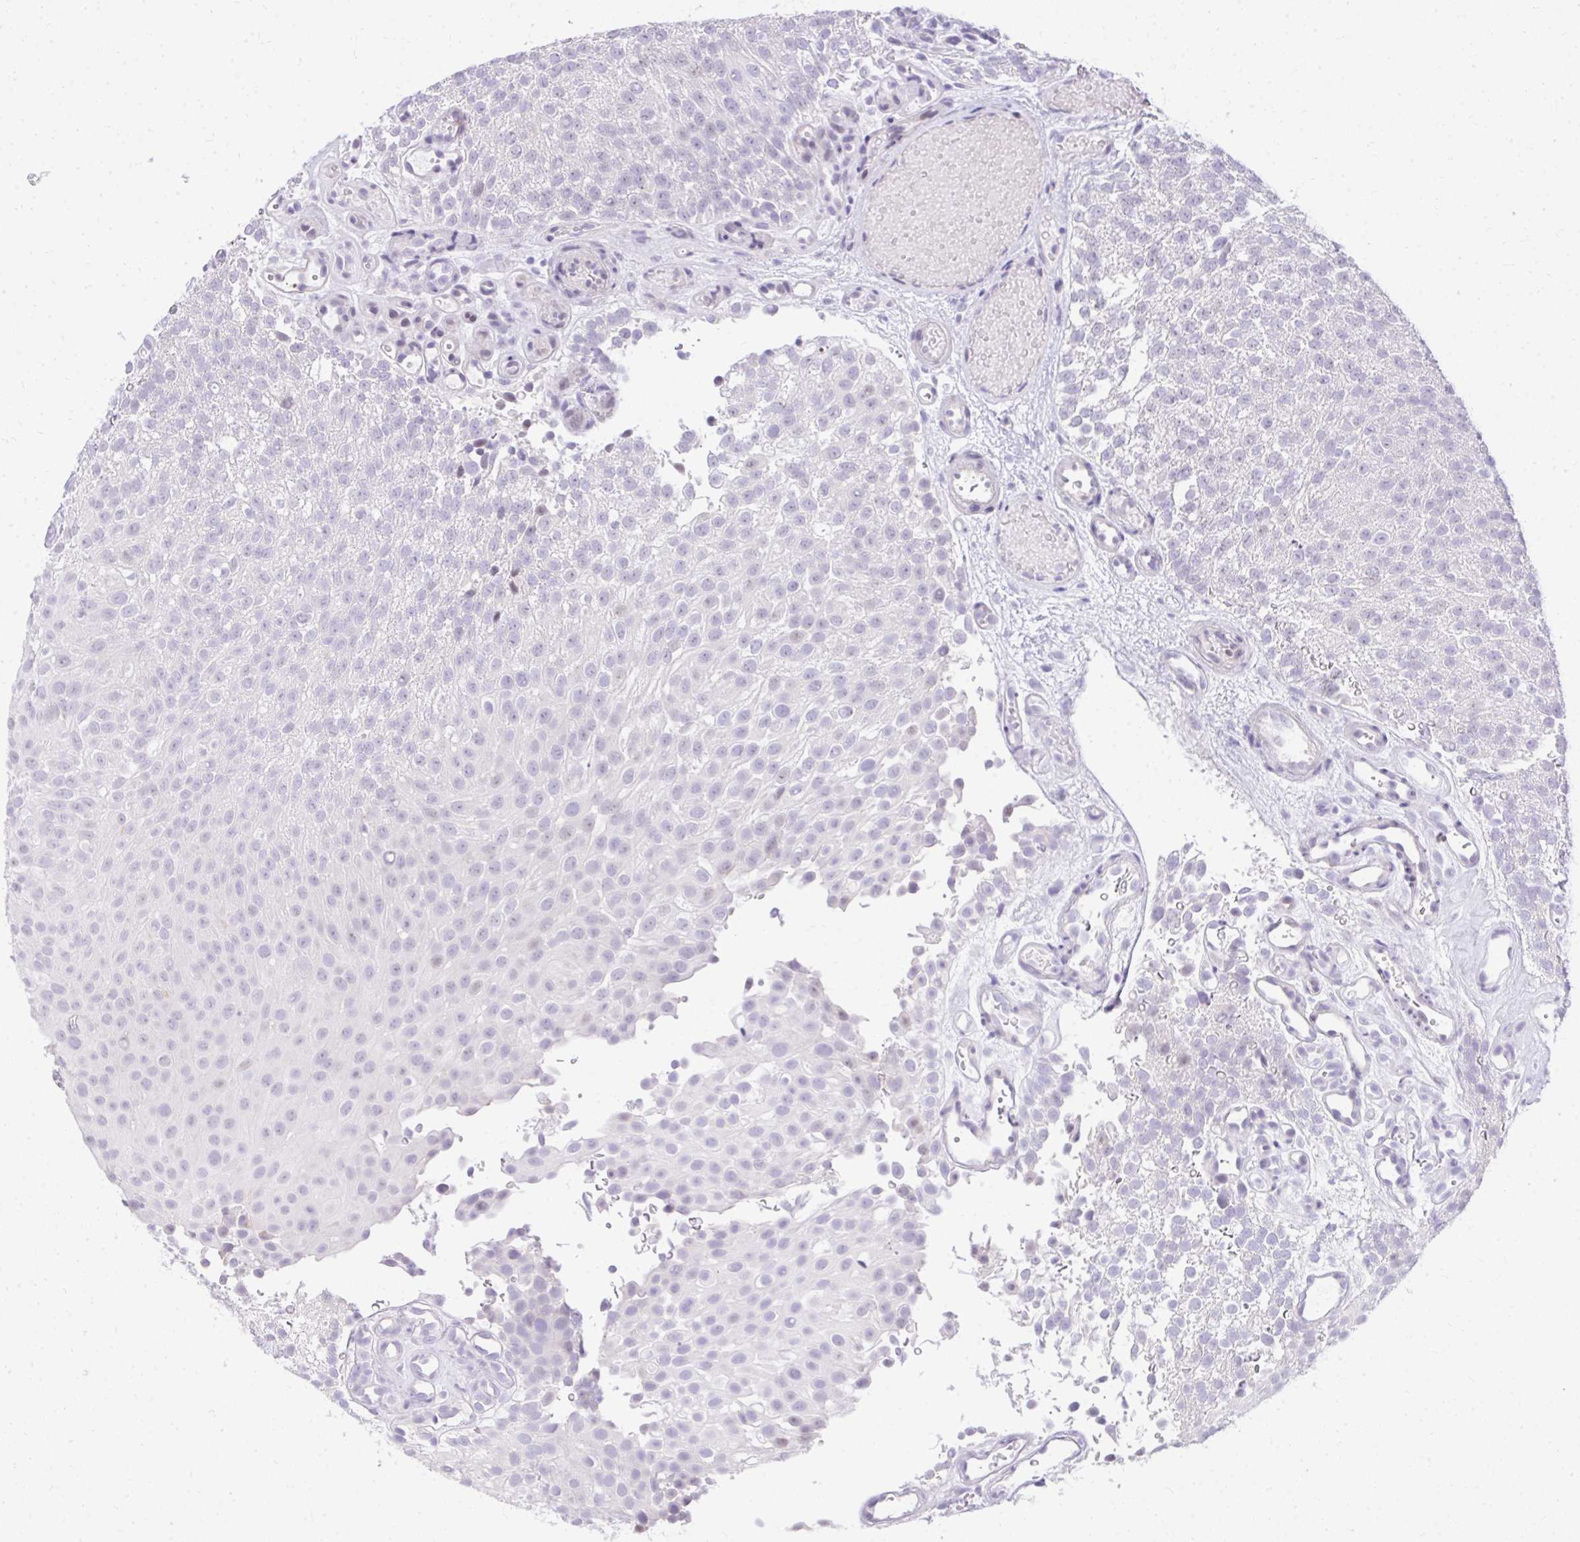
{"staining": {"intensity": "negative", "quantity": "none", "location": "none"}, "tissue": "urothelial cancer", "cell_type": "Tumor cells", "image_type": "cancer", "snomed": [{"axis": "morphology", "description": "Urothelial carcinoma, Low grade"}, {"axis": "topography", "description": "Urinary bladder"}], "caption": "The immunohistochemistry image has no significant expression in tumor cells of urothelial cancer tissue.", "gene": "EID3", "patient": {"sex": "male", "age": 78}}